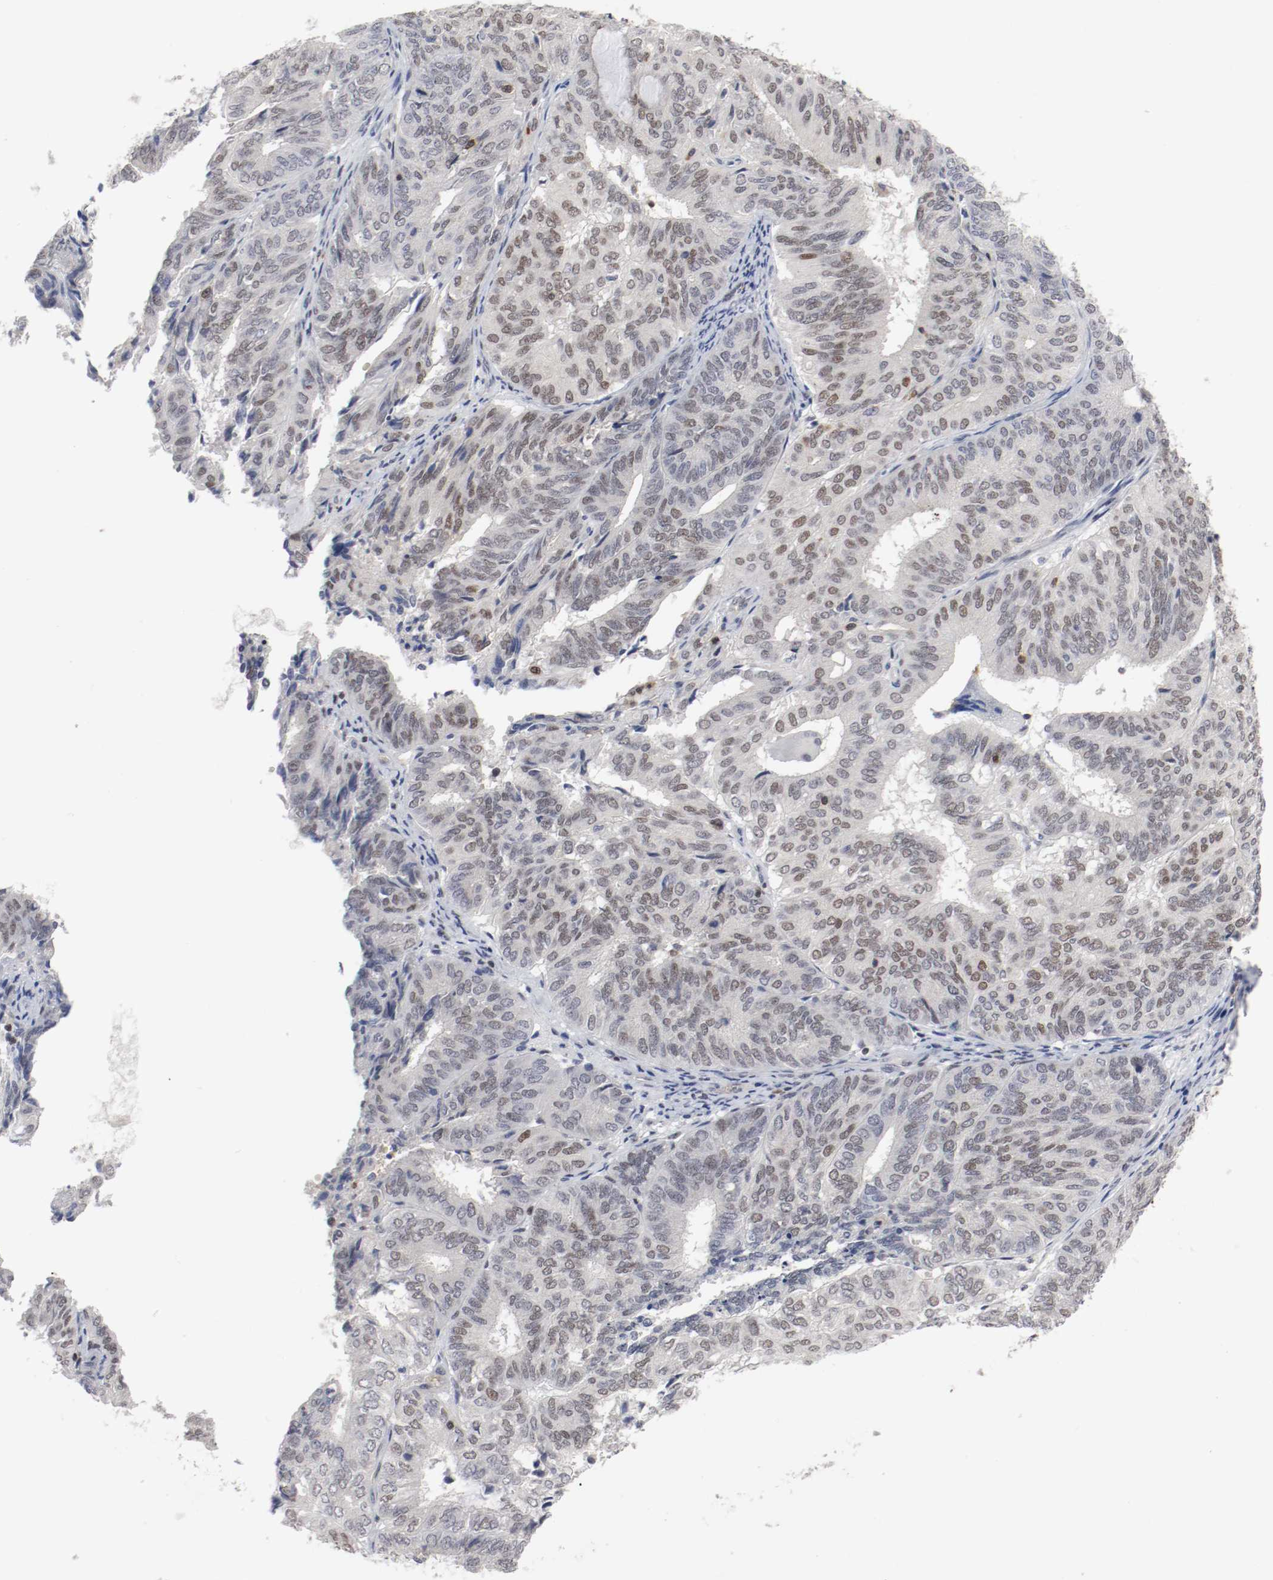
{"staining": {"intensity": "weak", "quantity": "<25%", "location": "nuclear"}, "tissue": "endometrial cancer", "cell_type": "Tumor cells", "image_type": "cancer", "snomed": [{"axis": "morphology", "description": "Adenocarcinoma, NOS"}, {"axis": "topography", "description": "Uterus"}], "caption": "A micrograph of human adenocarcinoma (endometrial) is negative for staining in tumor cells.", "gene": "JUND", "patient": {"sex": "female", "age": 60}}